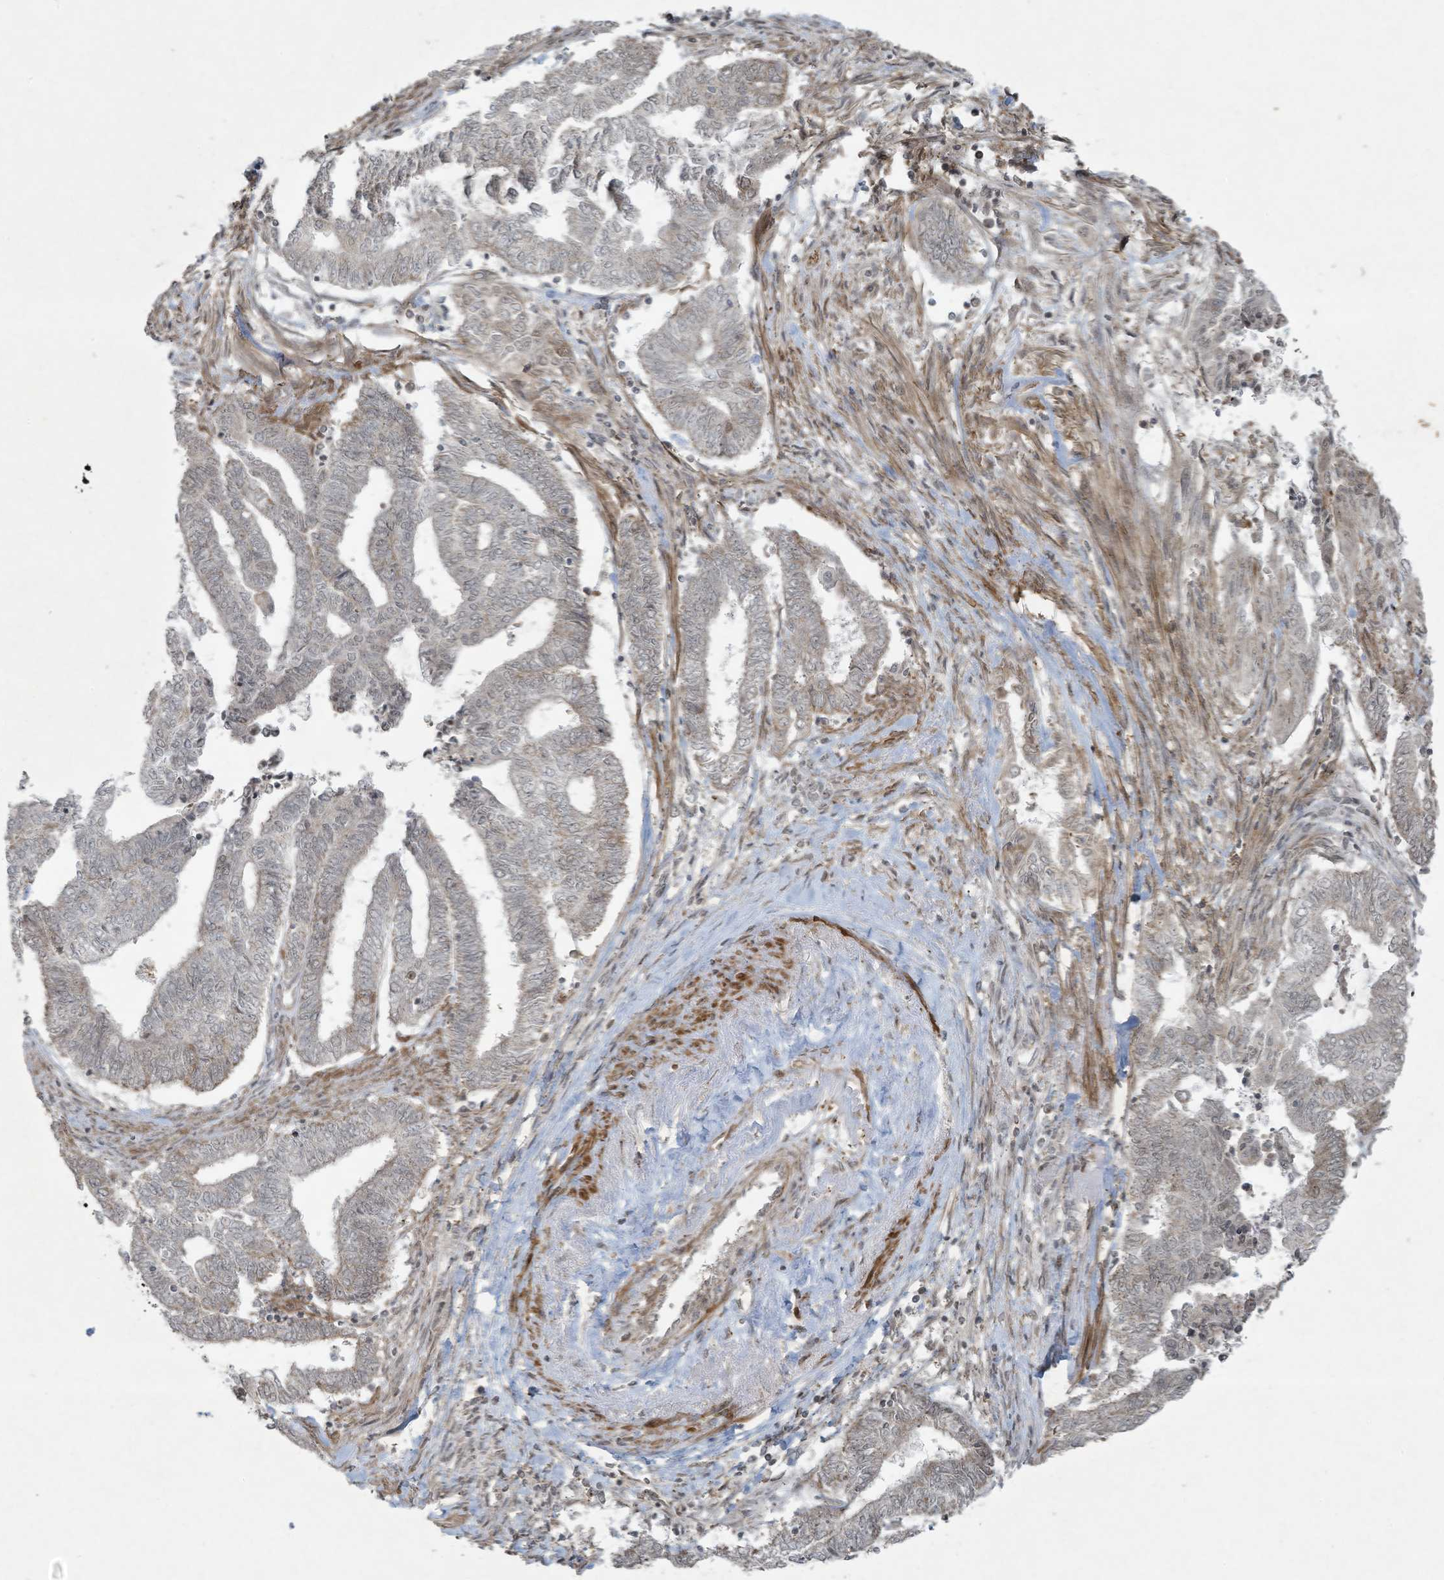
{"staining": {"intensity": "negative", "quantity": "none", "location": "none"}, "tissue": "endometrial cancer", "cell_type": "Tumor cells", "image_type": "cancer", "snomed": [{"axis": "morphology", "description": "Adenocarcinoma, NOS"}, {"axis": "topography", "description": "Uterus"}, {"axis": "topography", "description": "Endometrium"}], "caption": "Tumor cells show no significant protein staining in endometrial cancer (adenocarcinoma).", "gene": "ZNF263", "patient": {"sex": "female", "age": 70}}